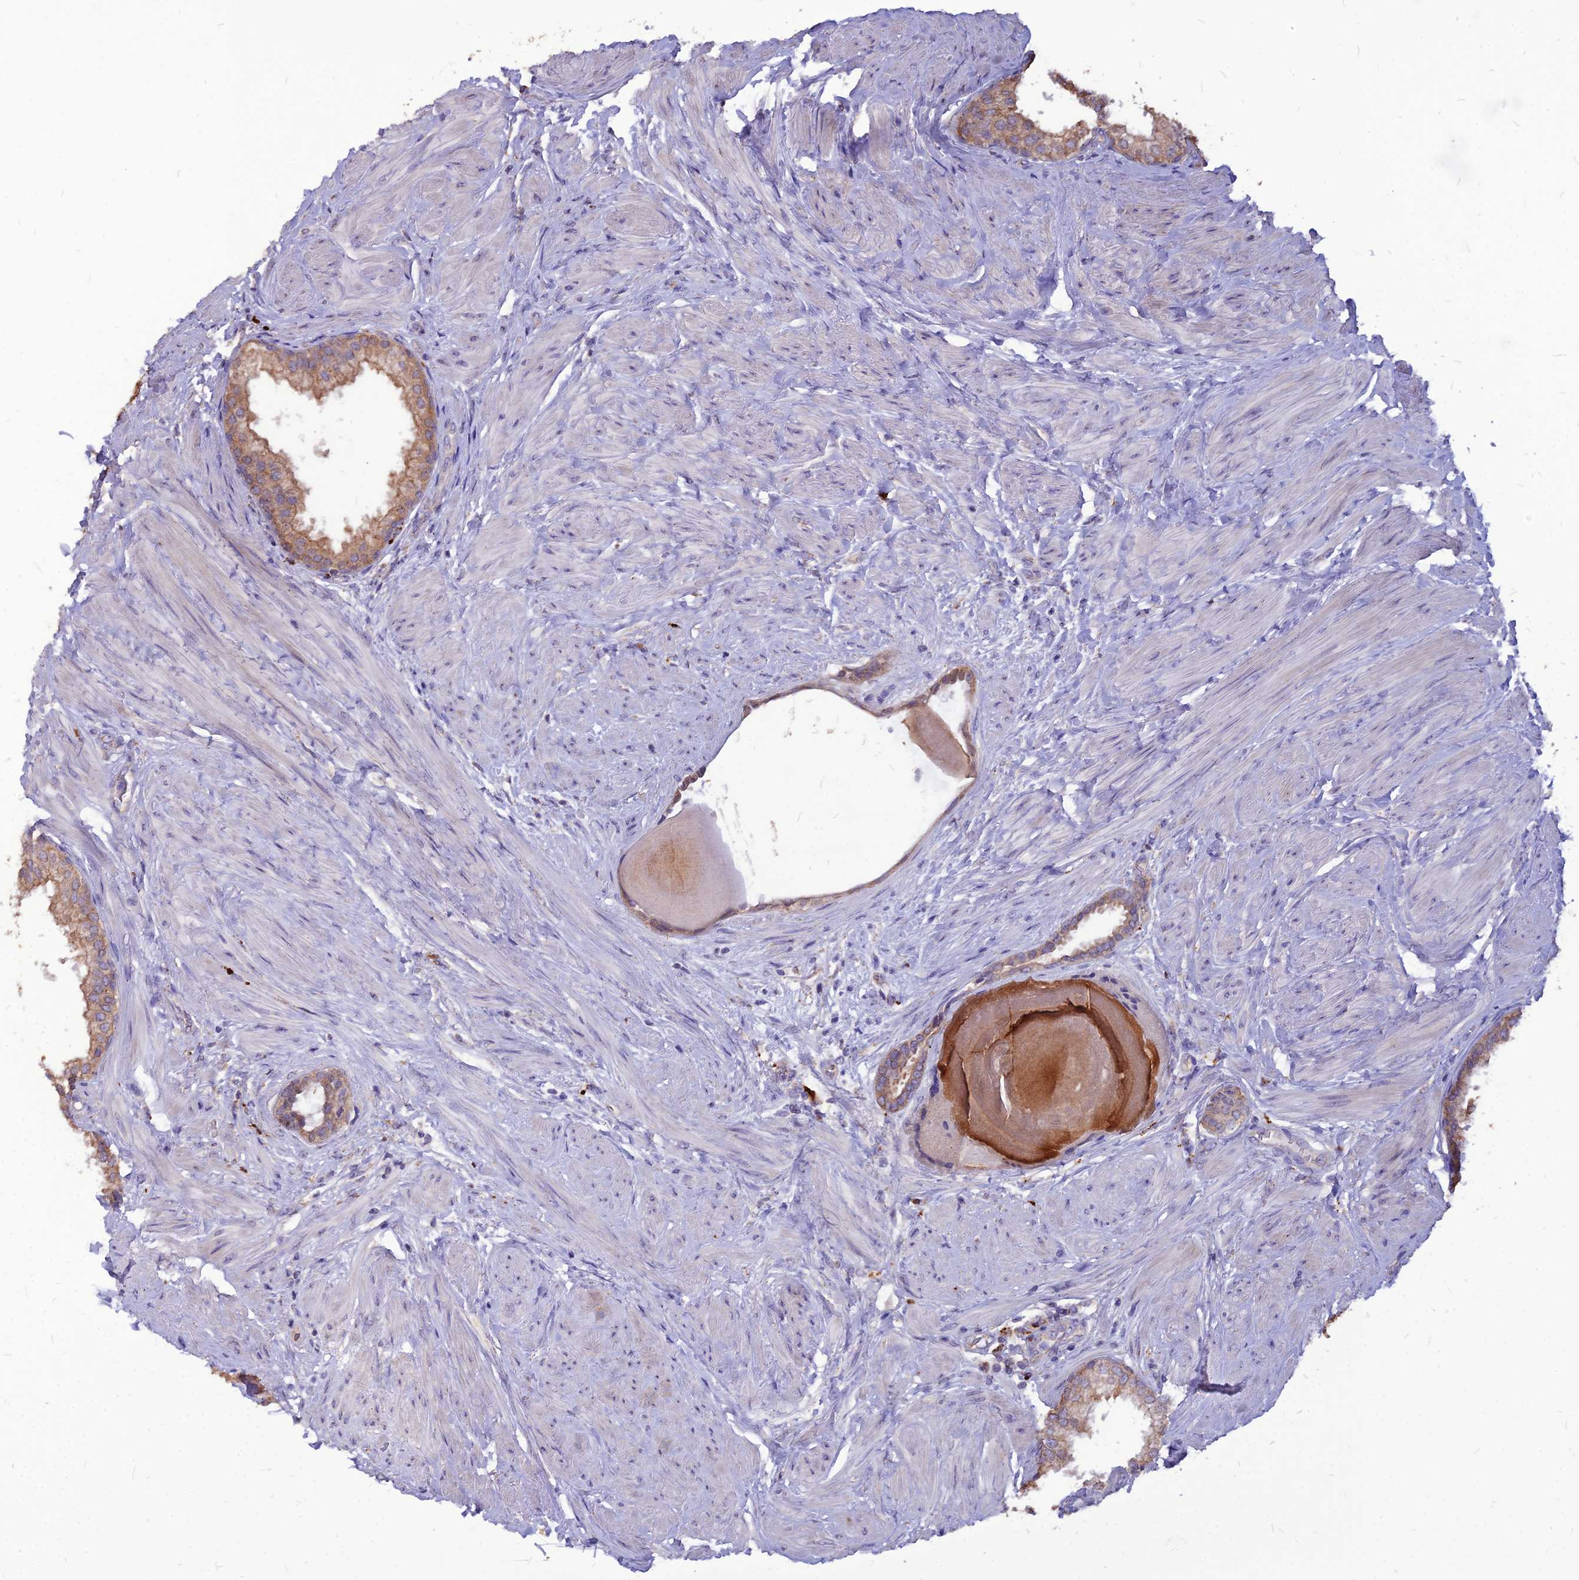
{"staining": {"intensity": "weak", "quantity": ">75%", "location": "cytoplasmic/membranous"}, "tissue": "prostate", "cell_type": "Glandular cells", "image_type": "normal", "snomed": [{"axis": "morphology", "description": "Normal tissue, NOS"}, {"axis": "topography", "description": "Prostate"}], "caption": "Immunohistochemistry (IHC) (DAB) staining of unremarkable human prostate demonstrates weak cytoplasmic/membranous protein expression in approximately >75% of glandular cells.", "gene": "PCED1B", "patient": {"sex": "male", "age": 48}}